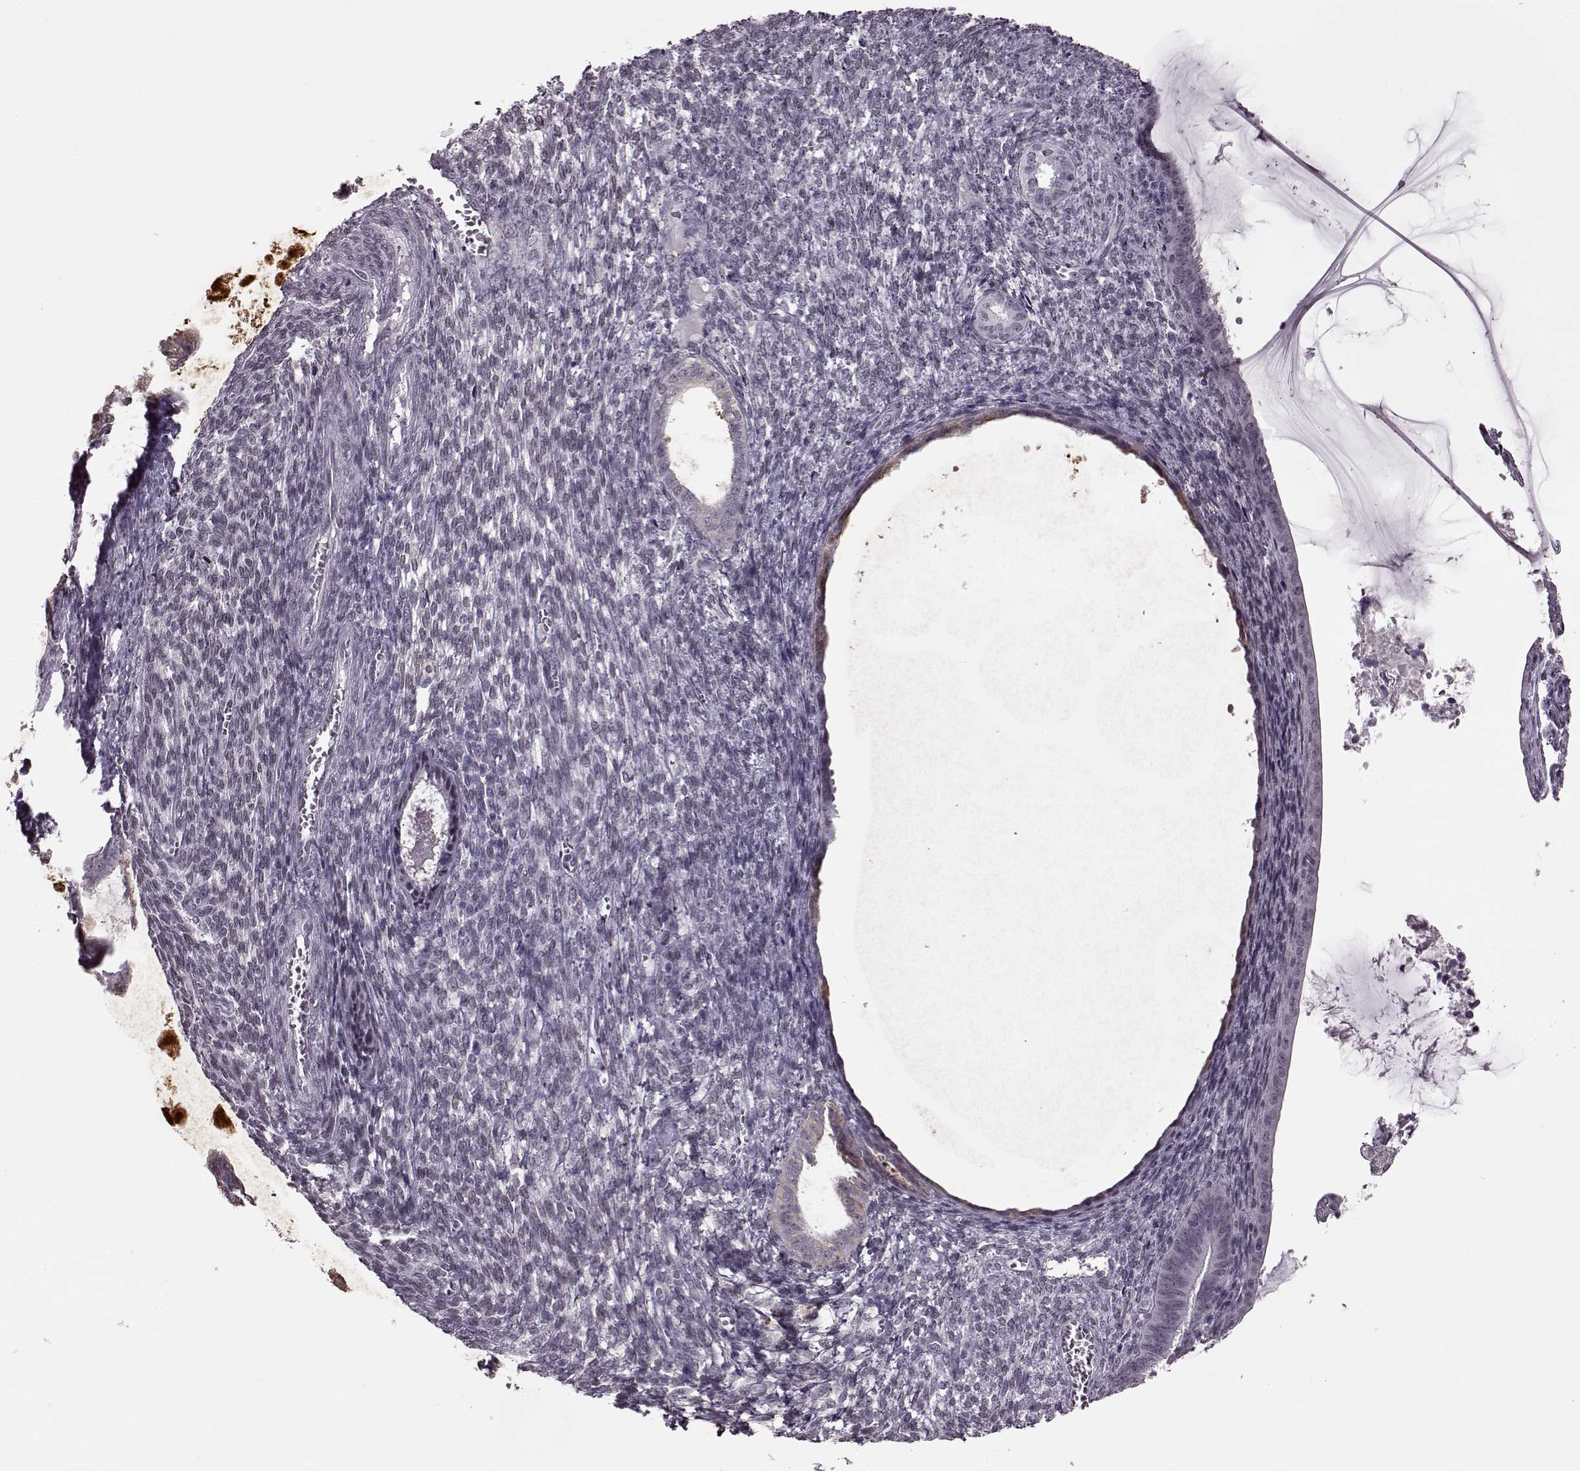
{"staining": {"intensity": "negative", "quantity": "none", "location": "none"}, "tissue": "endometrial cancer", "cell_type": "Tumor cells", "image_type": "cancer", "snomed": [{"axis": "morphology", "description": "Adenocarcinoma, NOS"}, {"axis": "topography", "description": "Endometrium"}], "caption": "Image shows no protein staining in tumor cells of endometrial adenocarcinoma tissue.", "gene": "STX1B", "patient": {"sex": "female", "age": 86}}